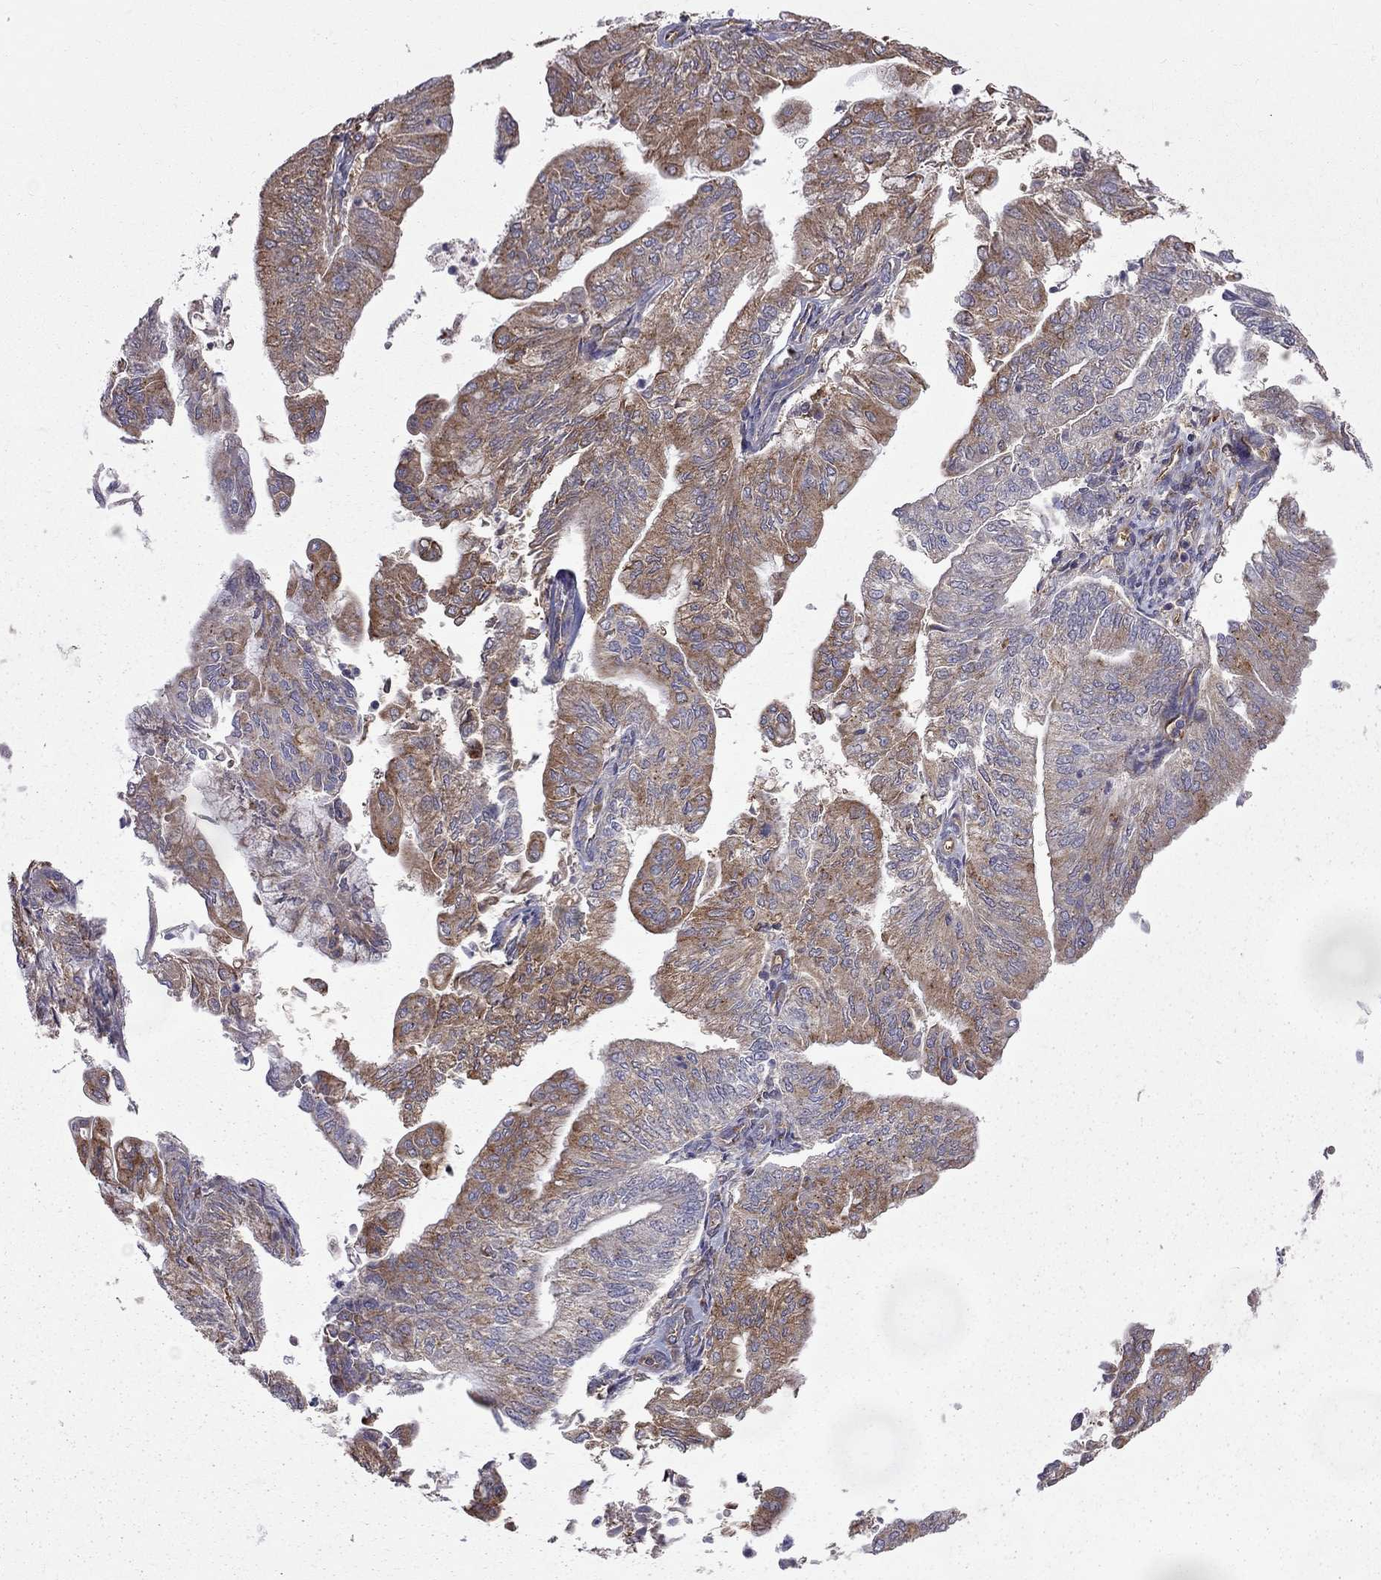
{"staining": {"intensity": "moderate", "quantity": "25%-75%", "location": "cytoplasmic/membranous"}, "tissue": "endometrial cancer", "cell_type": "Tumor cells", "image_type": "cancer", "snomed": [{"axis": "morphology", "description": "Adenocarcinoma, NOS"}, {"axis": "topography", "description": "Endometrium"}], "caption": "Endometrial cancer tissue exhibits moderate cytoplasmic/membranous positivity in about 25%-75% of tumor cells, visualized by immunohistochemistry.", "gene": "EIF4E3", "patient": {"sex": "female", "age": 59}}